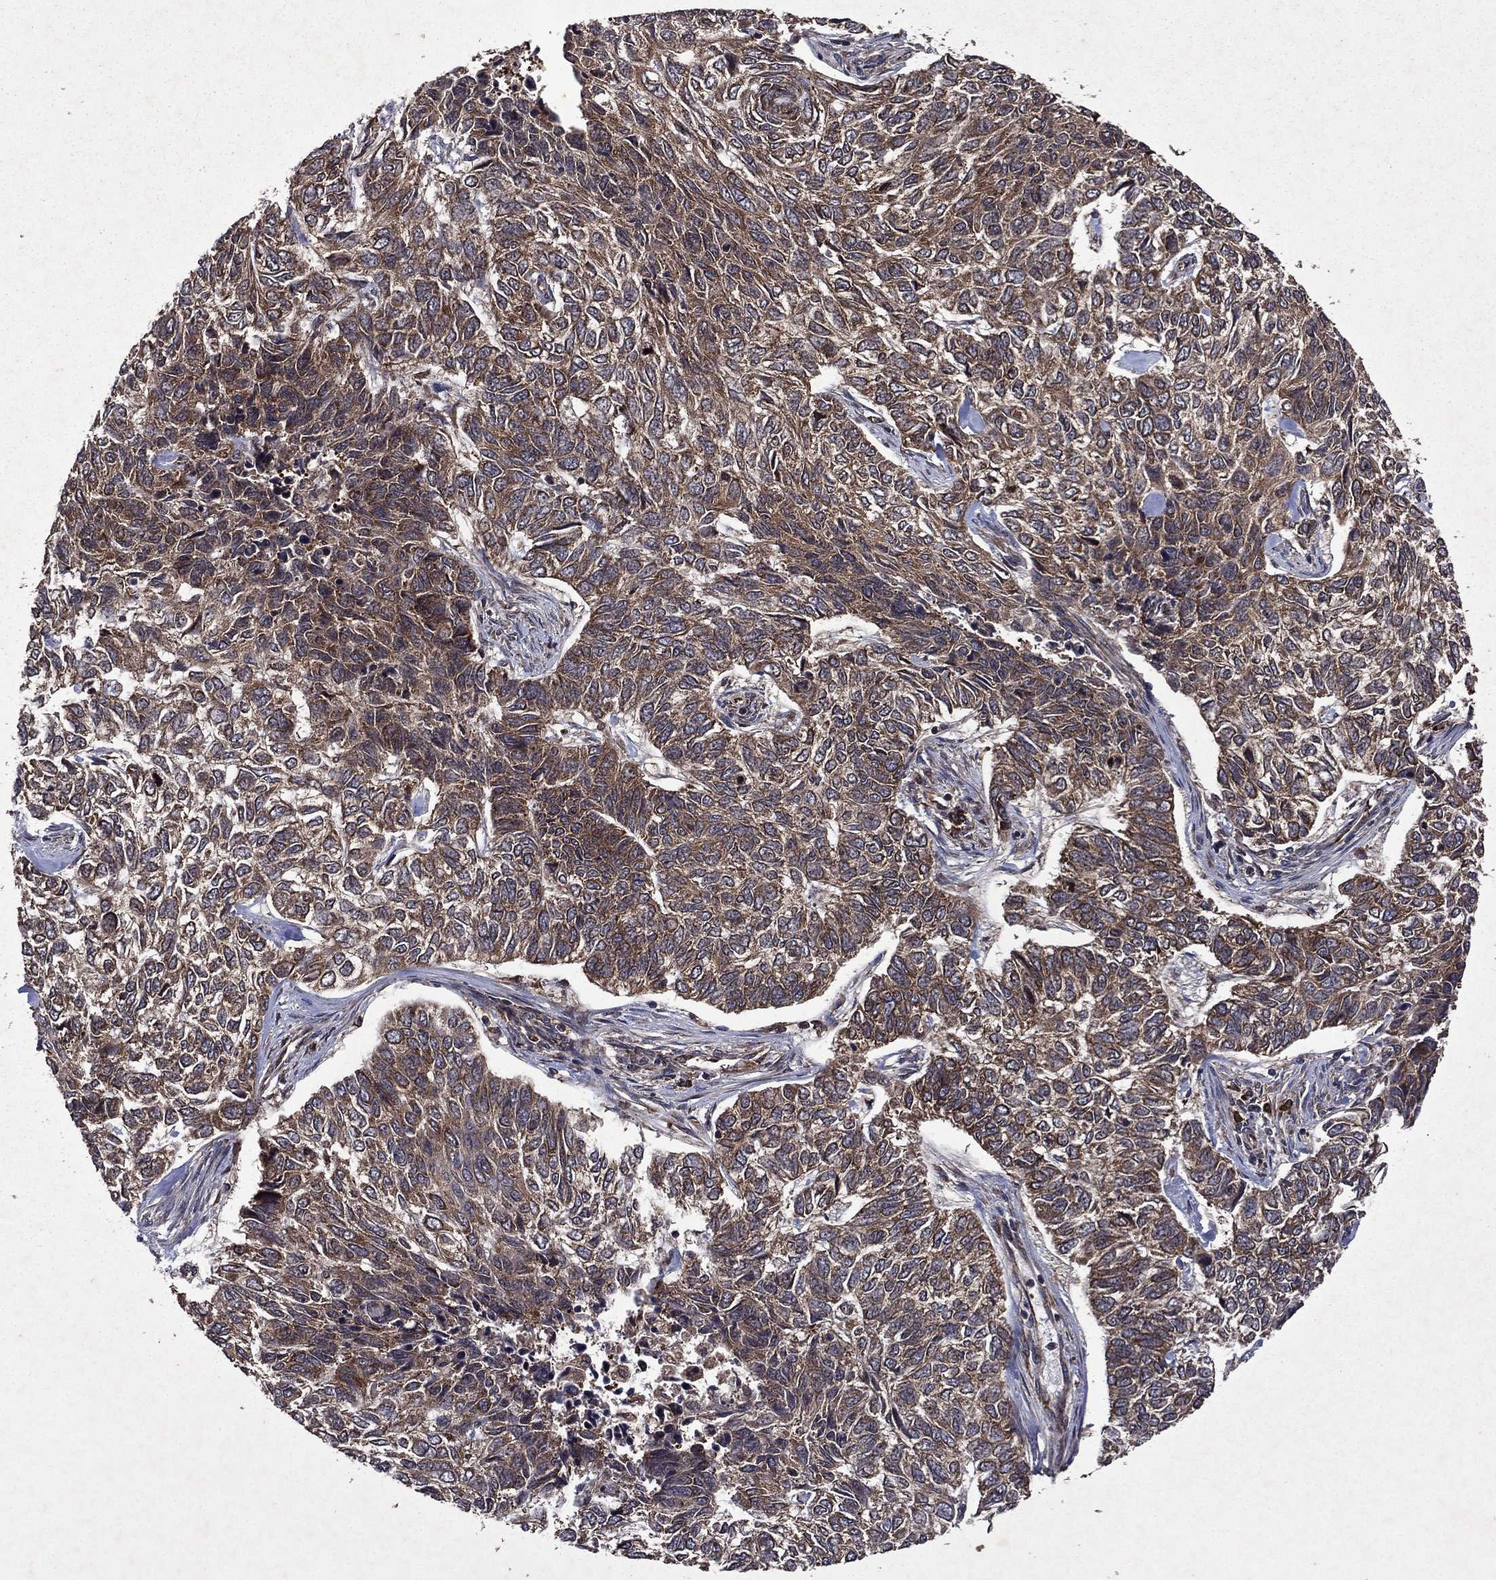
{"staining": {"intensity": "weak", "quantity": ">75%", "location": "cytoplasmic/membranous"}, "tissue": "skin cancer", "cell_type": "Tumor cells", "image_type": "cancer", "snomed": [{"axis": "morphology", "description": "Basal cell carcinoma"}, {"axis": "topography", "description": "Skin"}], "caption": "Human skin cancer stained with a brown dye exhibits weak cytoplasmic/membranous positive positivity in about >75% of tumor cells.", "gene": "EIF2B4", "patient": {"sex": "female", "age": 65}}